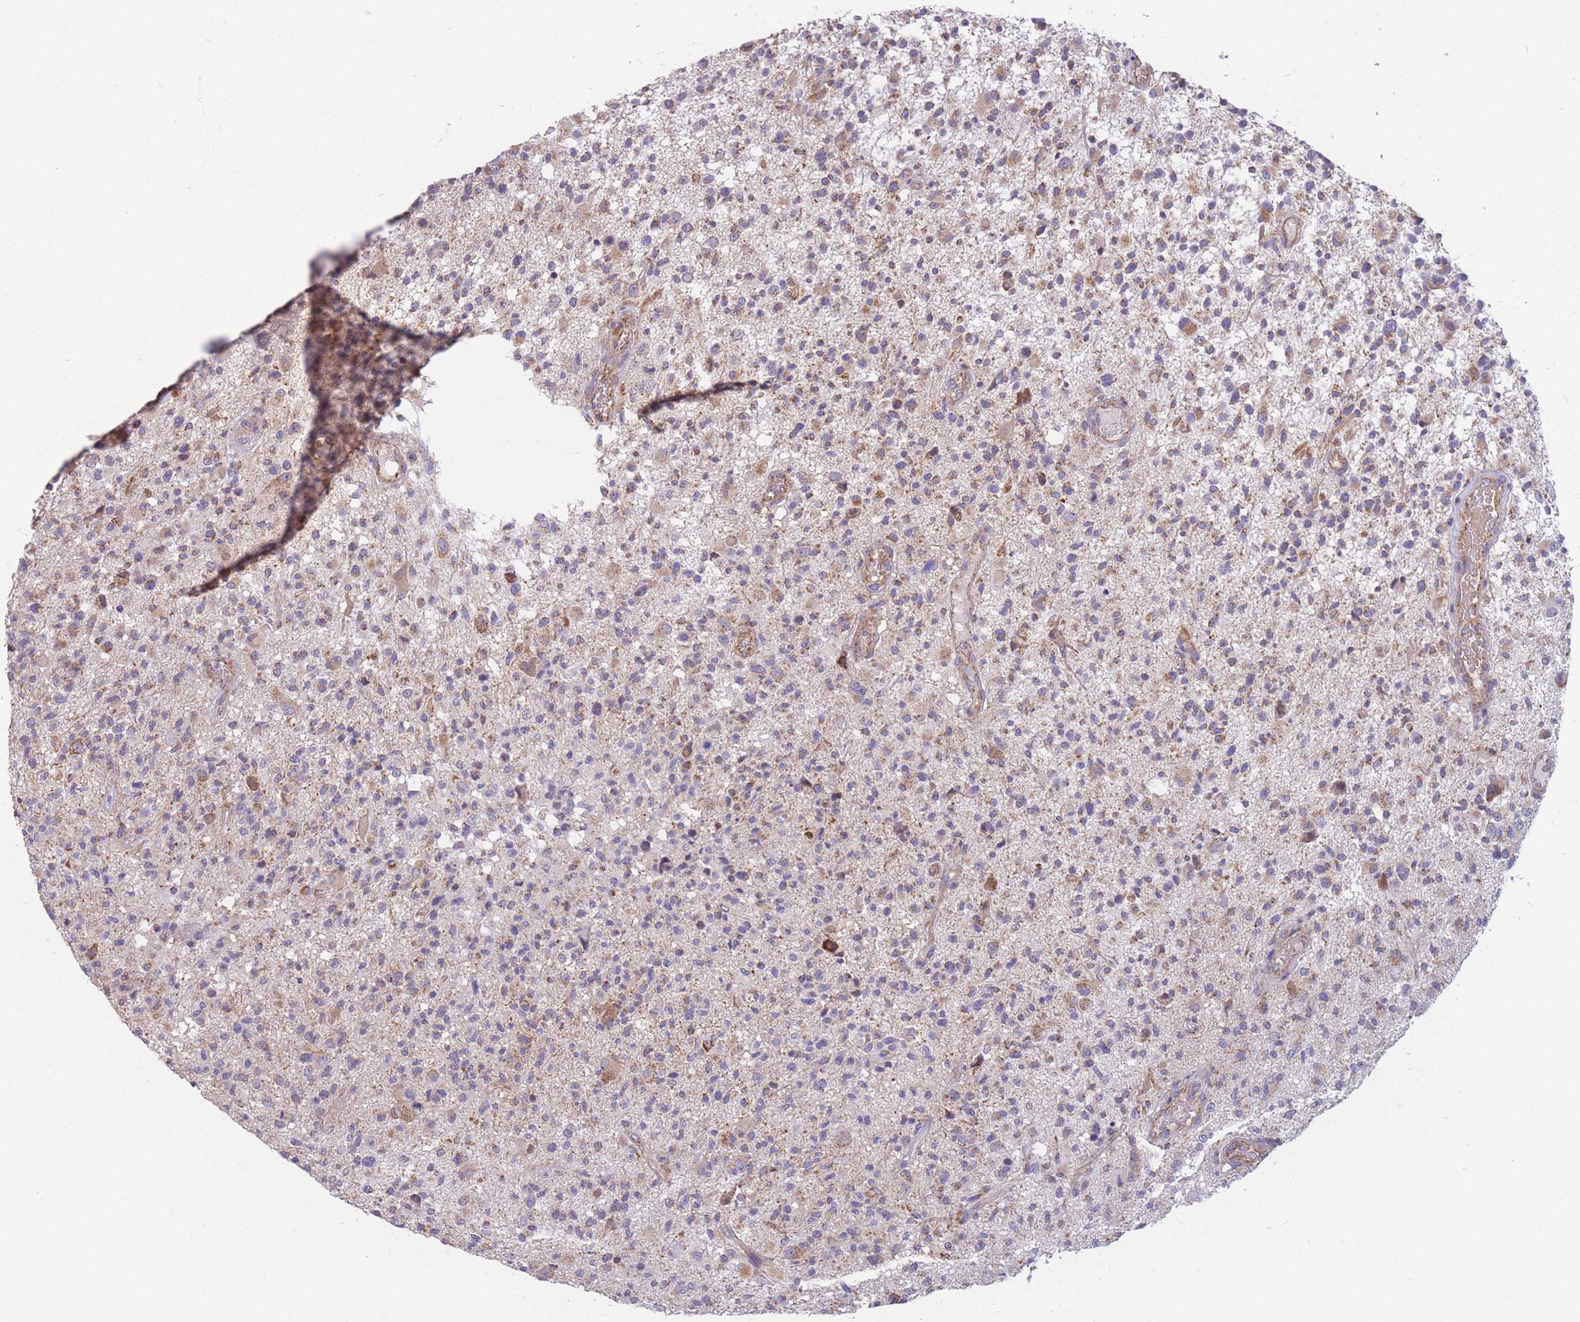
{"staining": {"intensity": "weak", "quantity": "<25%", "location": "cytoplasmic/membranous"}, "tissue": "glioma", "cell_type": "Tumor cells", "image_type": "cancer", "snomed": [{"axis": "morphology", "description": "Glioma, malignant, High grade"}, {"axis": "morphology", "description": "Glioblastoma, NOS"}, {"axis": "topography", "description": "Brain"}], "caption": "A high-resolution photomicrograph shows IHC staining of glioblastoma, which reveals no significant positivity in tumor cells.", "gene": "MRPS9", "patient": {"sex": "male", "age": 60}}